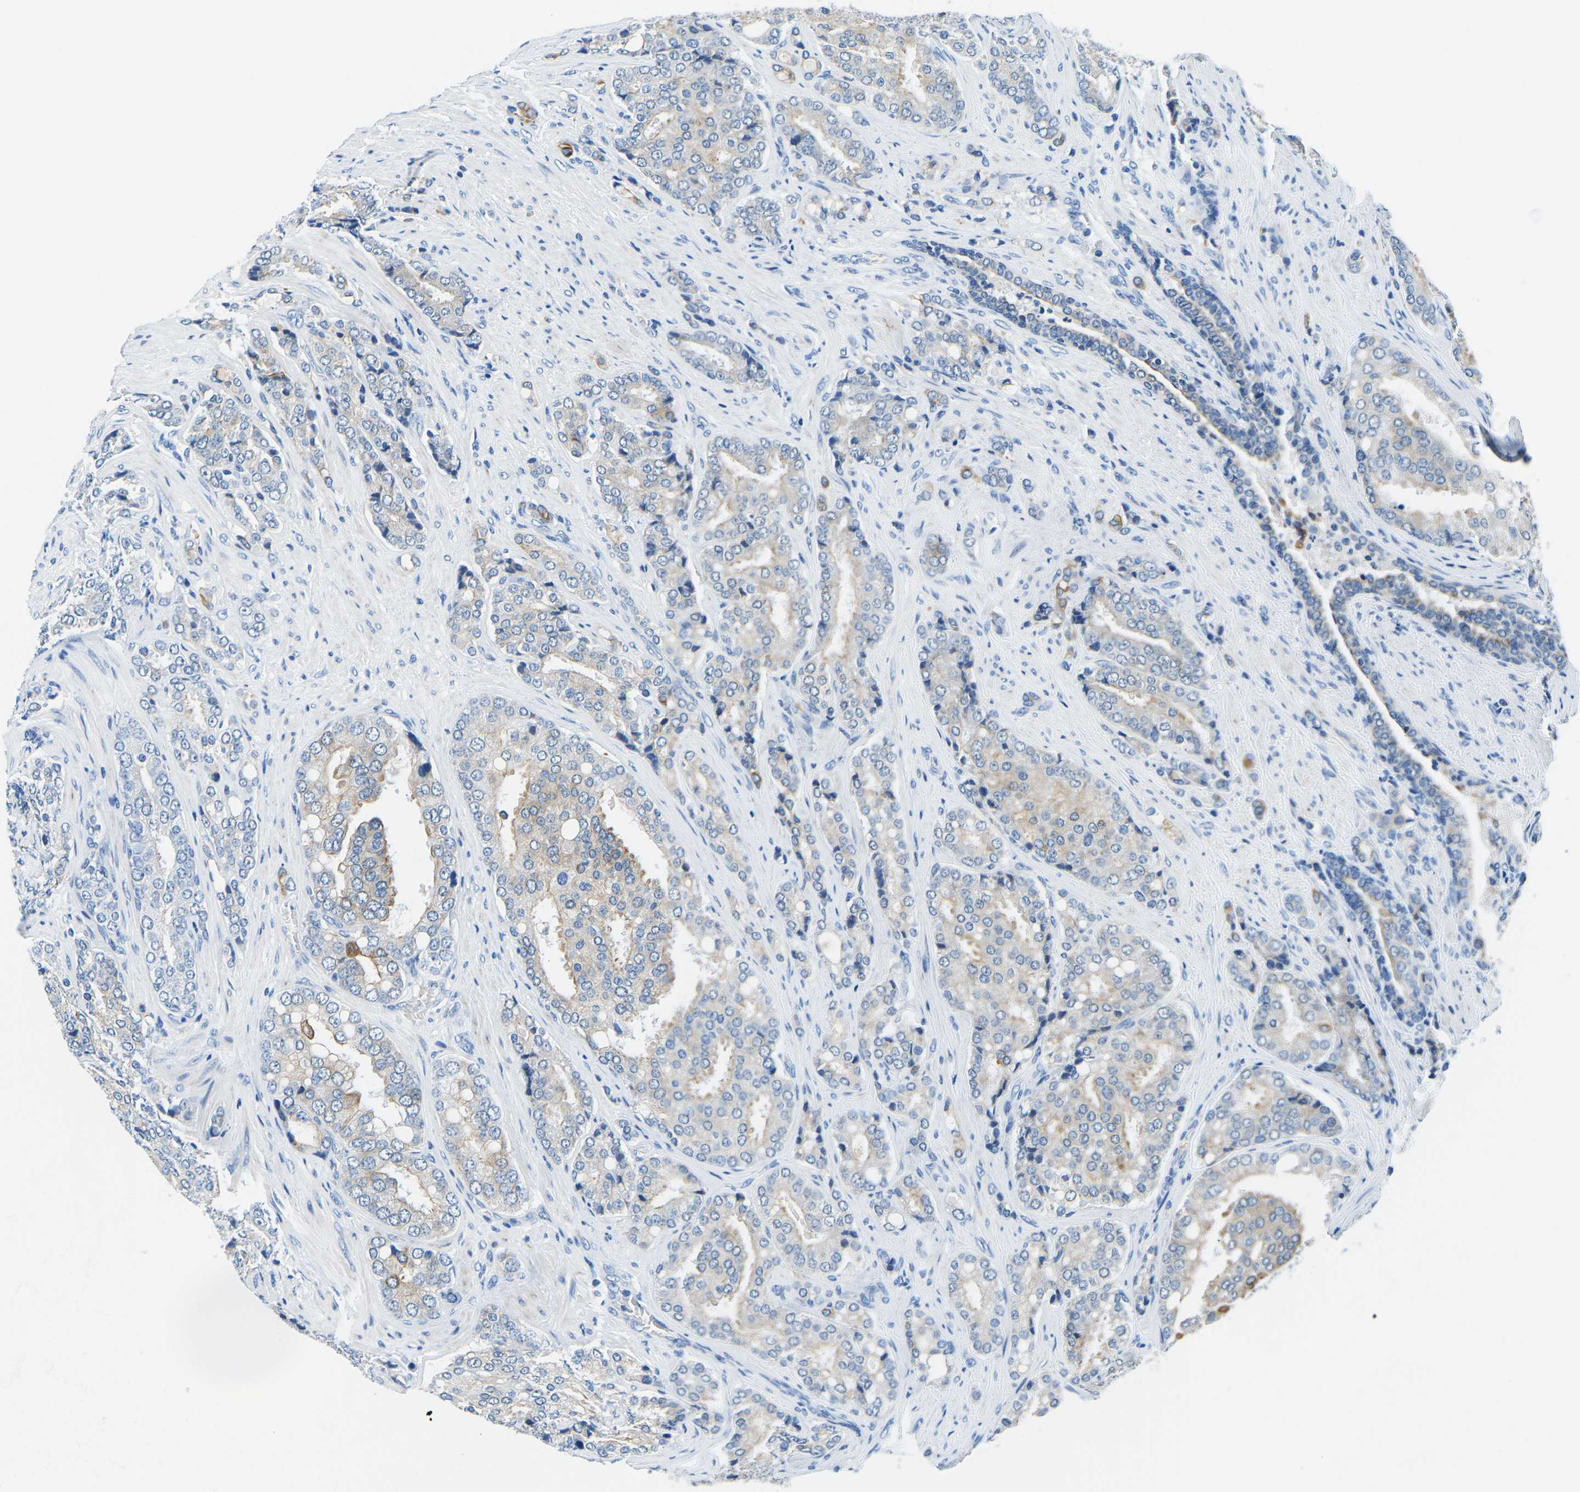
{"staining": {"intensity": "weak", "quantity": "<25%", "location": "cytoplasmic/membranous"}, "tissue": "prostate cancer", "cell_type": "Tumor cells", "image_type": "cancer", "snomed": [{"axis": "morphology", "description": "Adenocarcinoma, High grade"}, {"axis": "topography", "description": "Prostate"}], "caption": "An image of prostate high-grade adenocarcinoma stained for a protein demonstrates no brown staining in tumor cells. (DAB (3,3'-diaminobenzidine) IHC with hematoxylin counter stain).", "gene": "TM6SF1", "patient": {"sex": "male", "age": 50}}